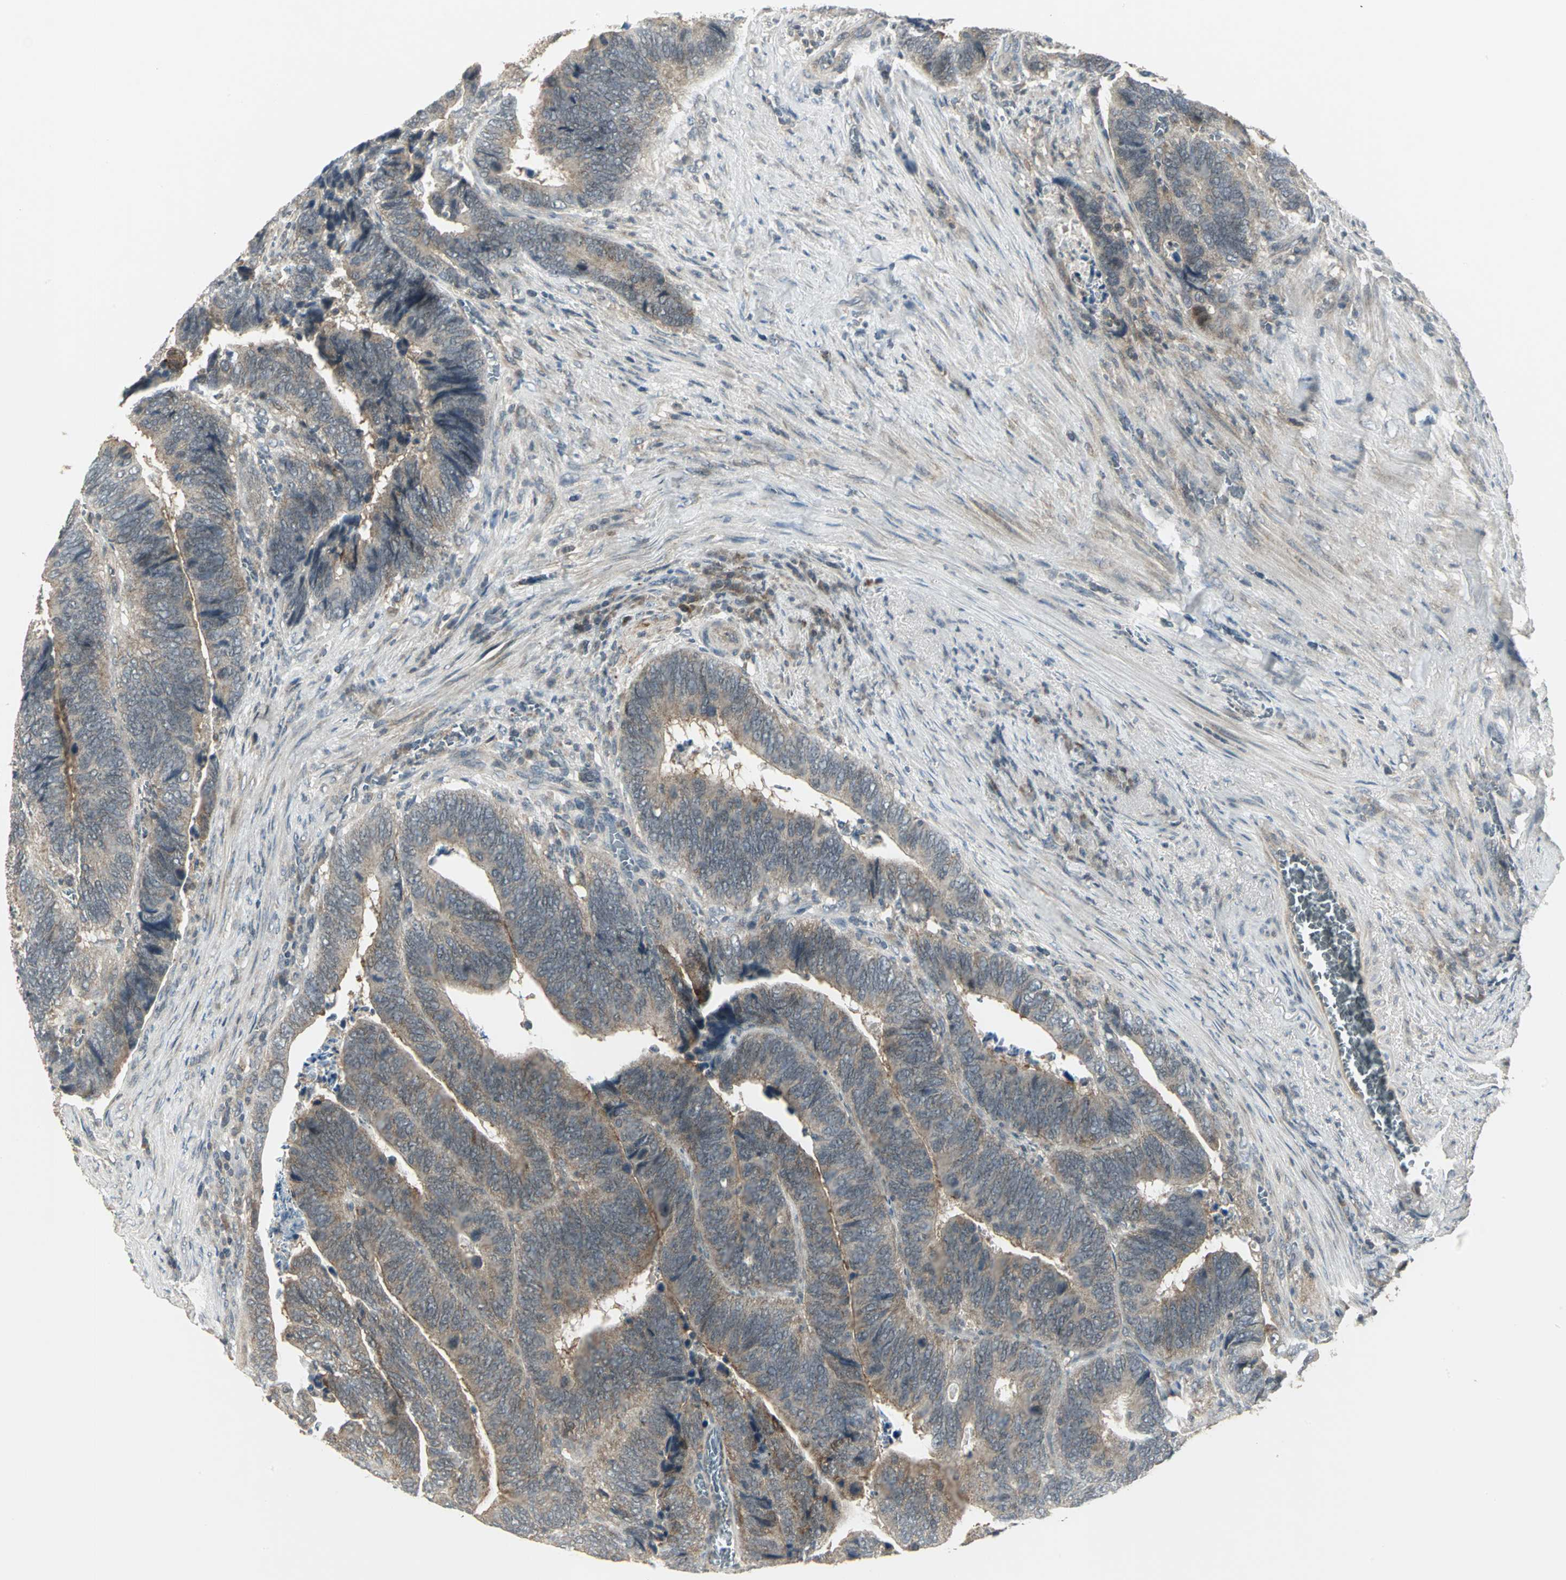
{"staining": {"intensity": "moderate", "quantity": ">75%", "location": "cytoplasmic/membranous"}, "tissue": "colorectal cancer", "cell_type": "Tumor cells", "image_type": "cancer", "snomed": [{"axis": "morphology", "description": "Adenocarcinoma, NOS"}, {"axis": "topography", "description": "Colon"}], "caption": "This is an image of immunohistochemistry (IHC) staining of adenocarcinoma (colorectal), which shows moderate staining in the cytoplasmic/membranous of tumor cells.", "gene": "MAPK8IP3", "patient": {"sex": "male", "age": 72}}